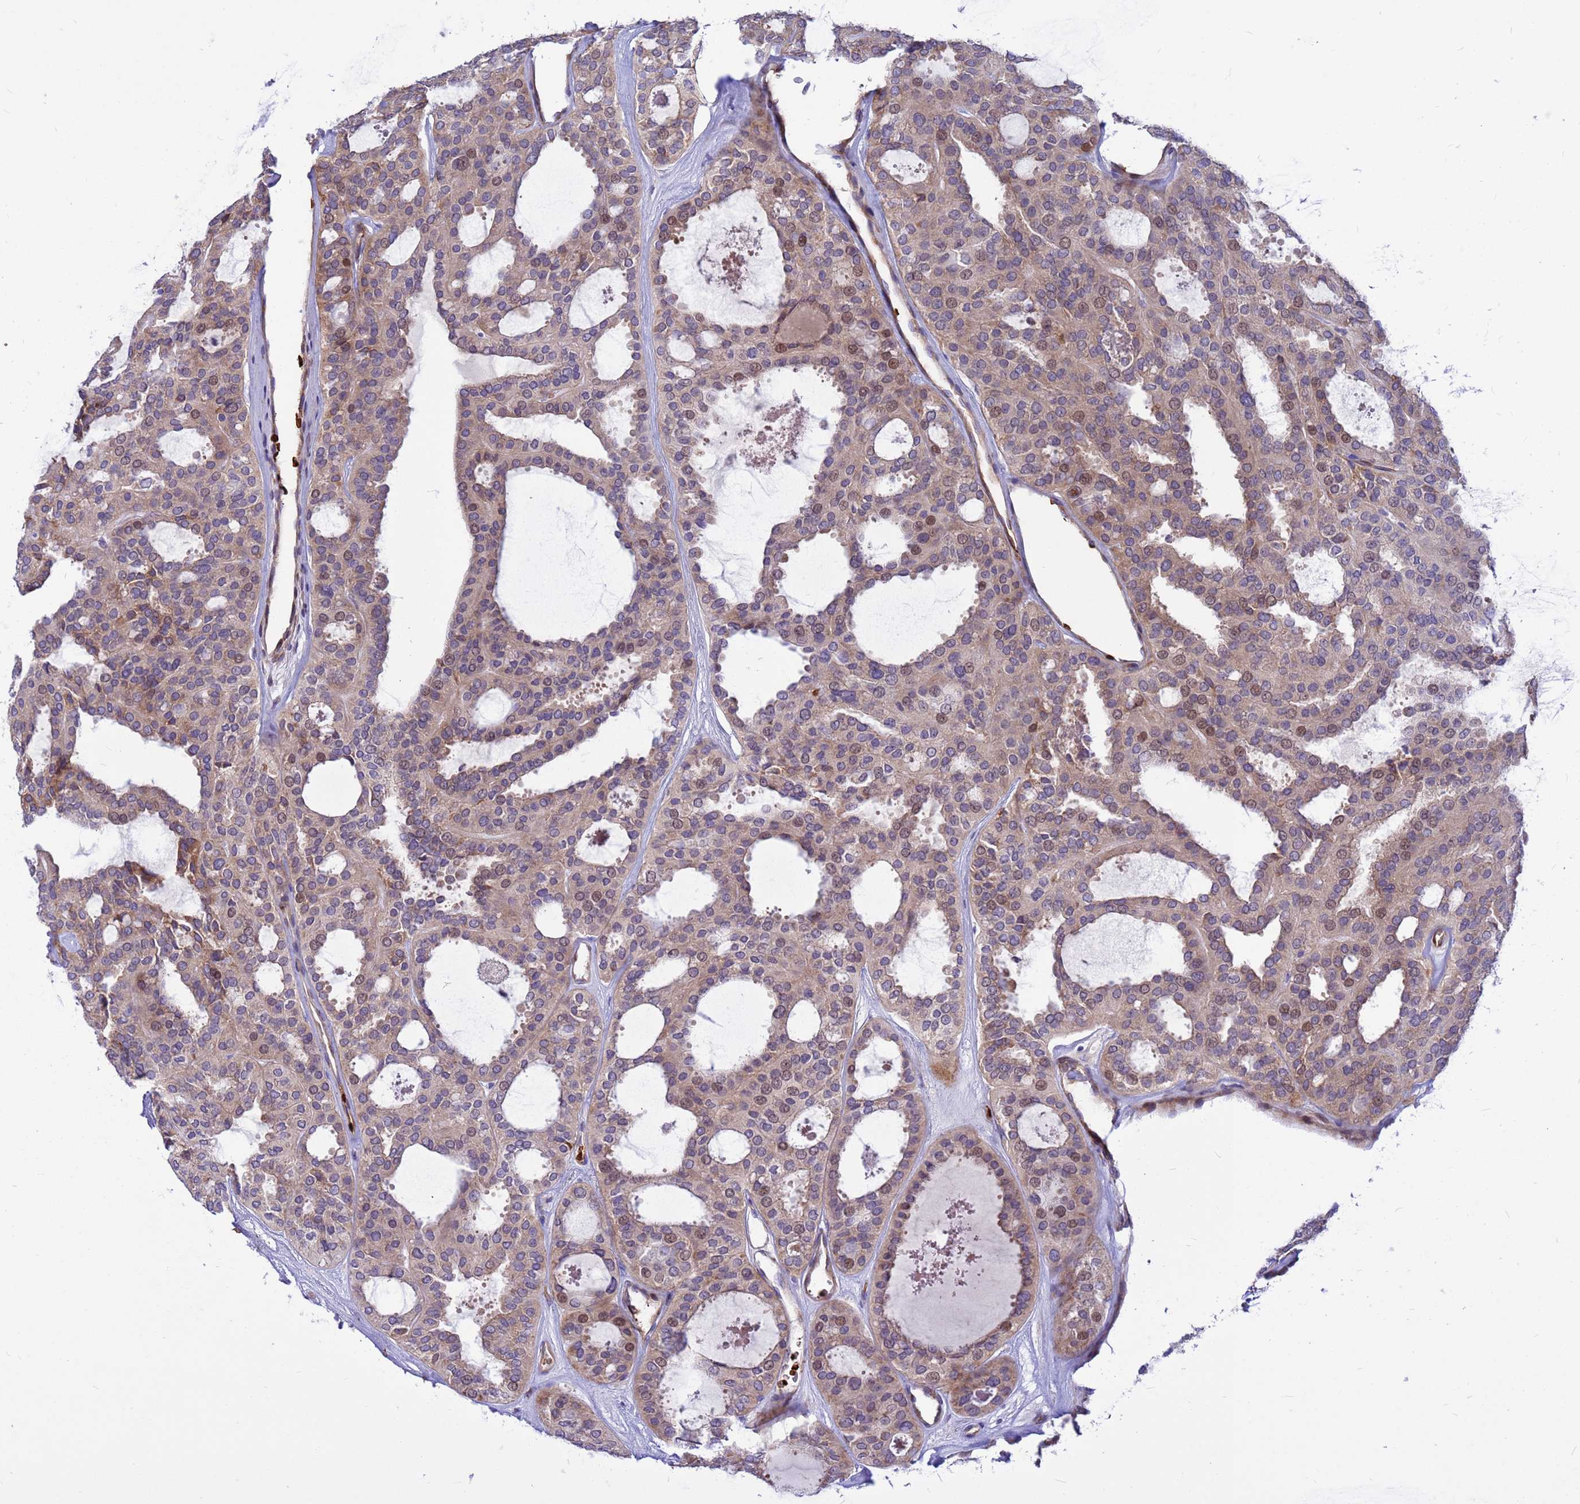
{"staining": {"intensity": "moderate", "quantity": "<25%", "location": "nuclear"}, "tissue": "thyroid cancer", "cell_type": "Tumor cells", "image_type": "cancer", "snomed": [{"axis": "morphology", "description": "Follicular adenoma carcinoma, NOS"}, {"axis": "topography", "description": "Thyroid gland"}], "caption": "IHC (DAB (3,3'-diaminobenzidine)) staining of thyroid cancer (follicular adenoma carcinoma) reveals moderate nuclear protein expression in approximately <25% of tumor cells.", "gene": "ZNF669", "patient": {"sex": "male", "age": 75}}